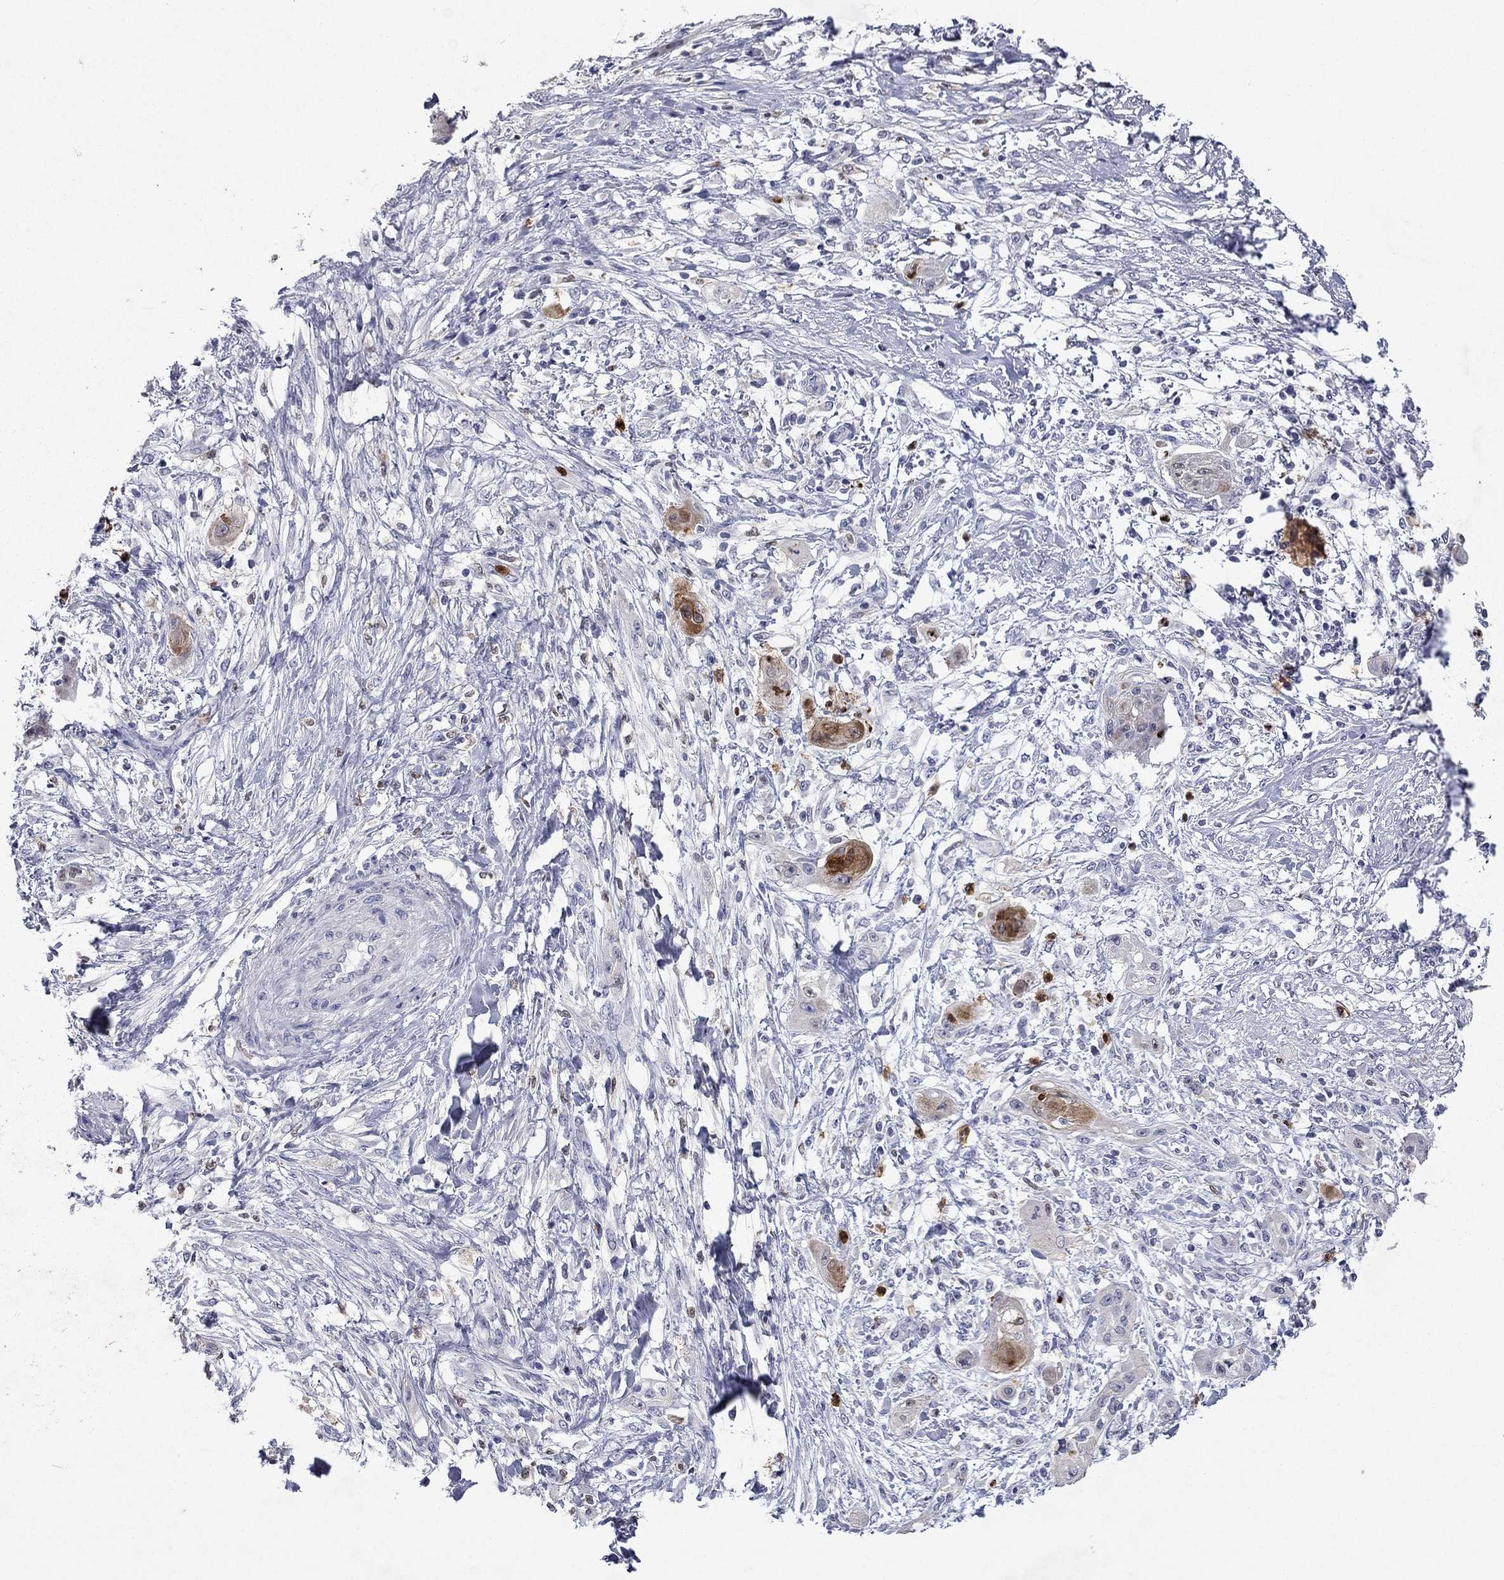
{"staining": {"intensity": "strong", "quantity": "<25%", "location": "cytoplasmic/membranous"}, "tissue": "skin cancer", "cell_type": "Tumor cells", "image_type": "cancer", "snomed": [{"axis": "morphology", "description": "Squamous cell carcinoma, NOS"}, {"axis": "topography", "description": "Skin"}], "caption": "Skin squamous cell carcinoma tissue exhibits strong cytoplasmic/membranous positivity in about <25% of tumor cells, visualized by immunohistochemistry. The staining was performed using DAB (3,3'-diaminobenzidine), with brown indicating positive protein expression. Nuclei are stained blue with hematoxylin.", "gene": "IRF5", "patient": {"sex": "male", "age": 62}}